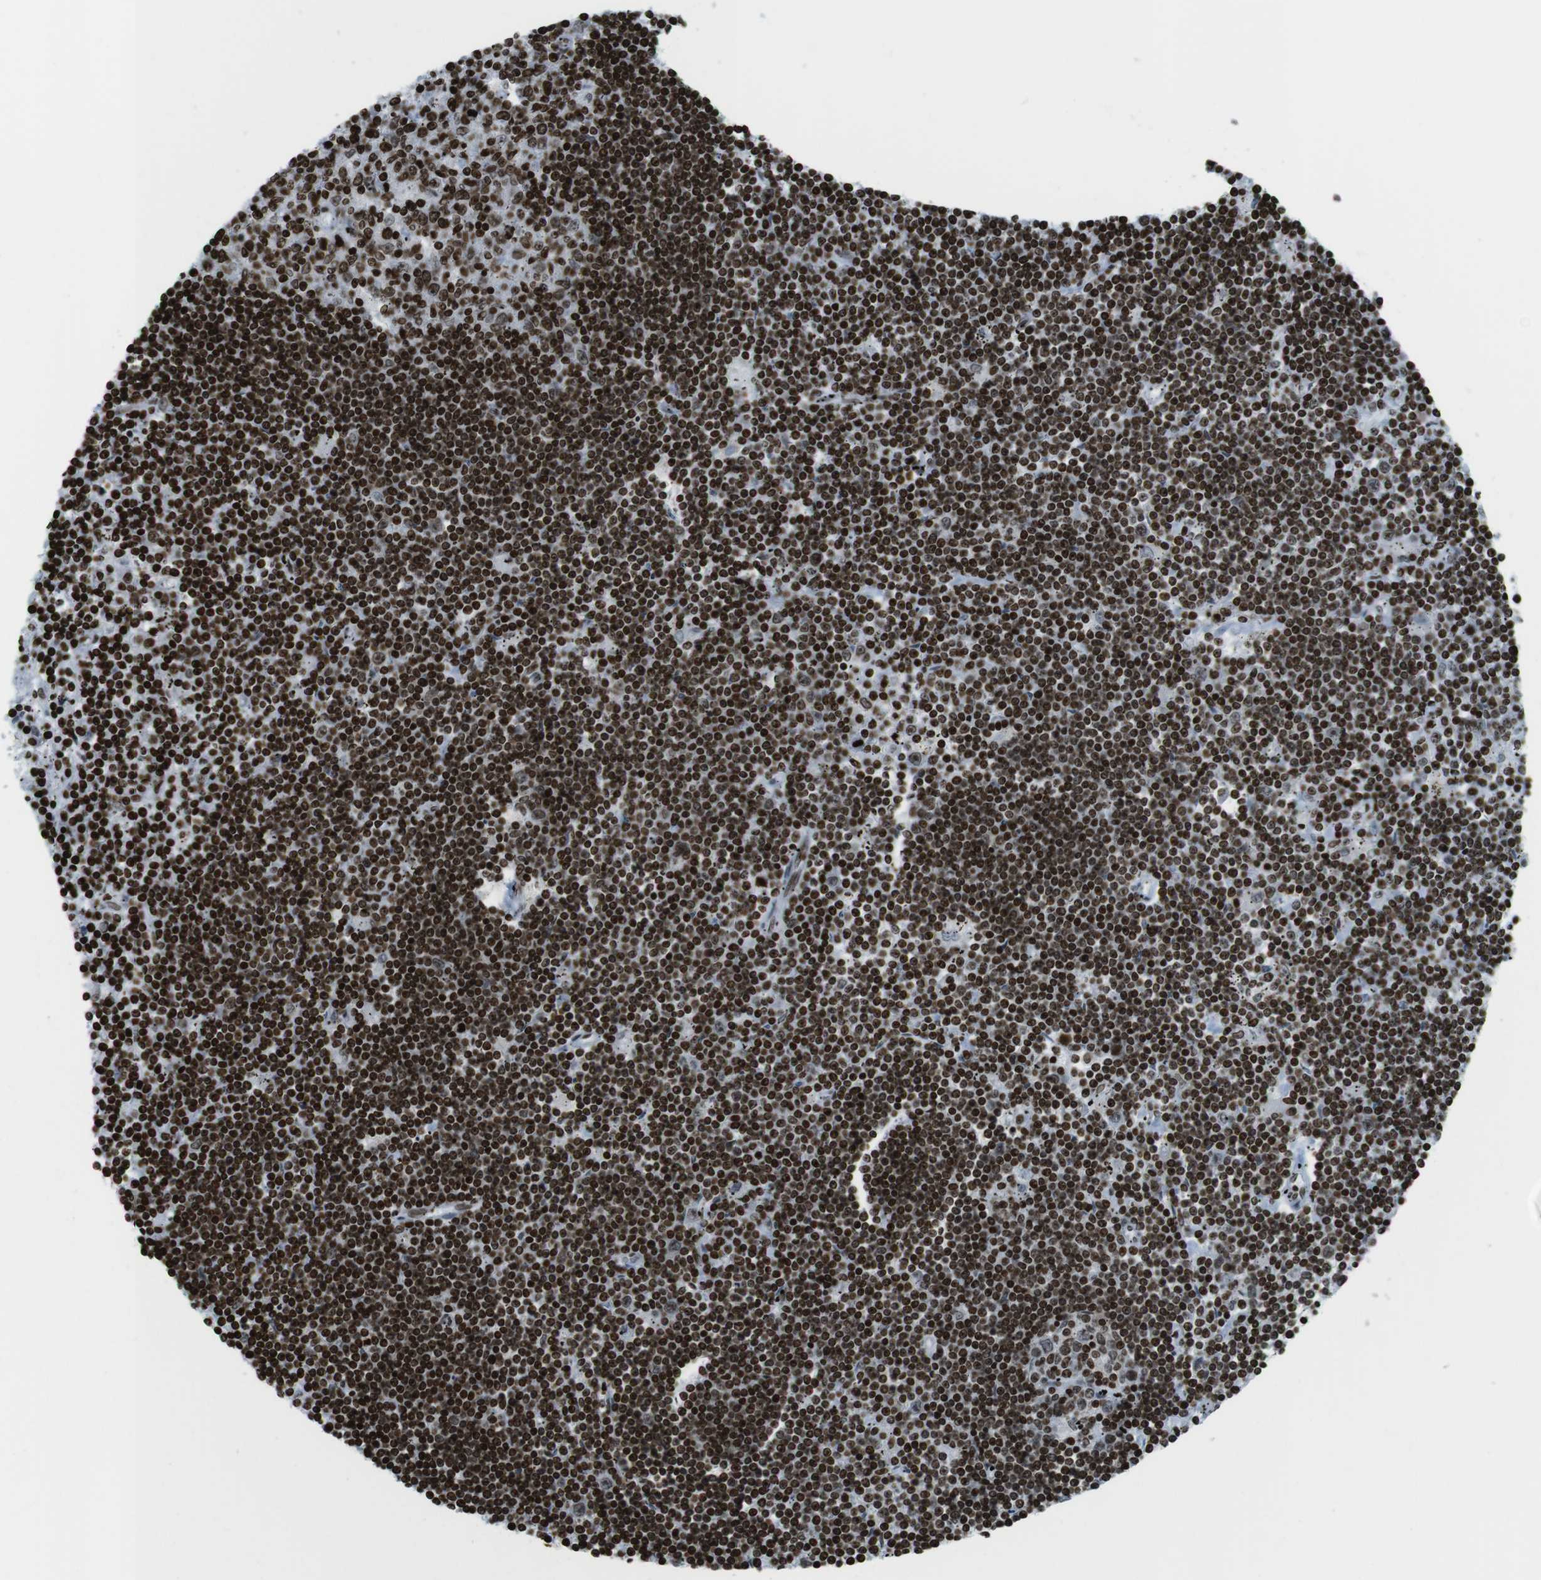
{"staining": {"intensity": "strong", "quantity": ">75%", "location": "nuclear"}, "tissue": "lymphoma", "cell_type": "Tumor cells", "image_type": "cancer", "snomed": [{"axis": "morphology", "description": "Malignant lymphoma, non-Hodgkin's type, Low grade"}, {"axis": "topography", "description": "Spleen"}], "caption": "There is high levels of strong nuclear positivity in tumor cells of lymphoma, as demonstrated by immunohistochemical staining (brown color).", "gene": "H2AC8", "patient": {"sex": "male", "age": 76}}